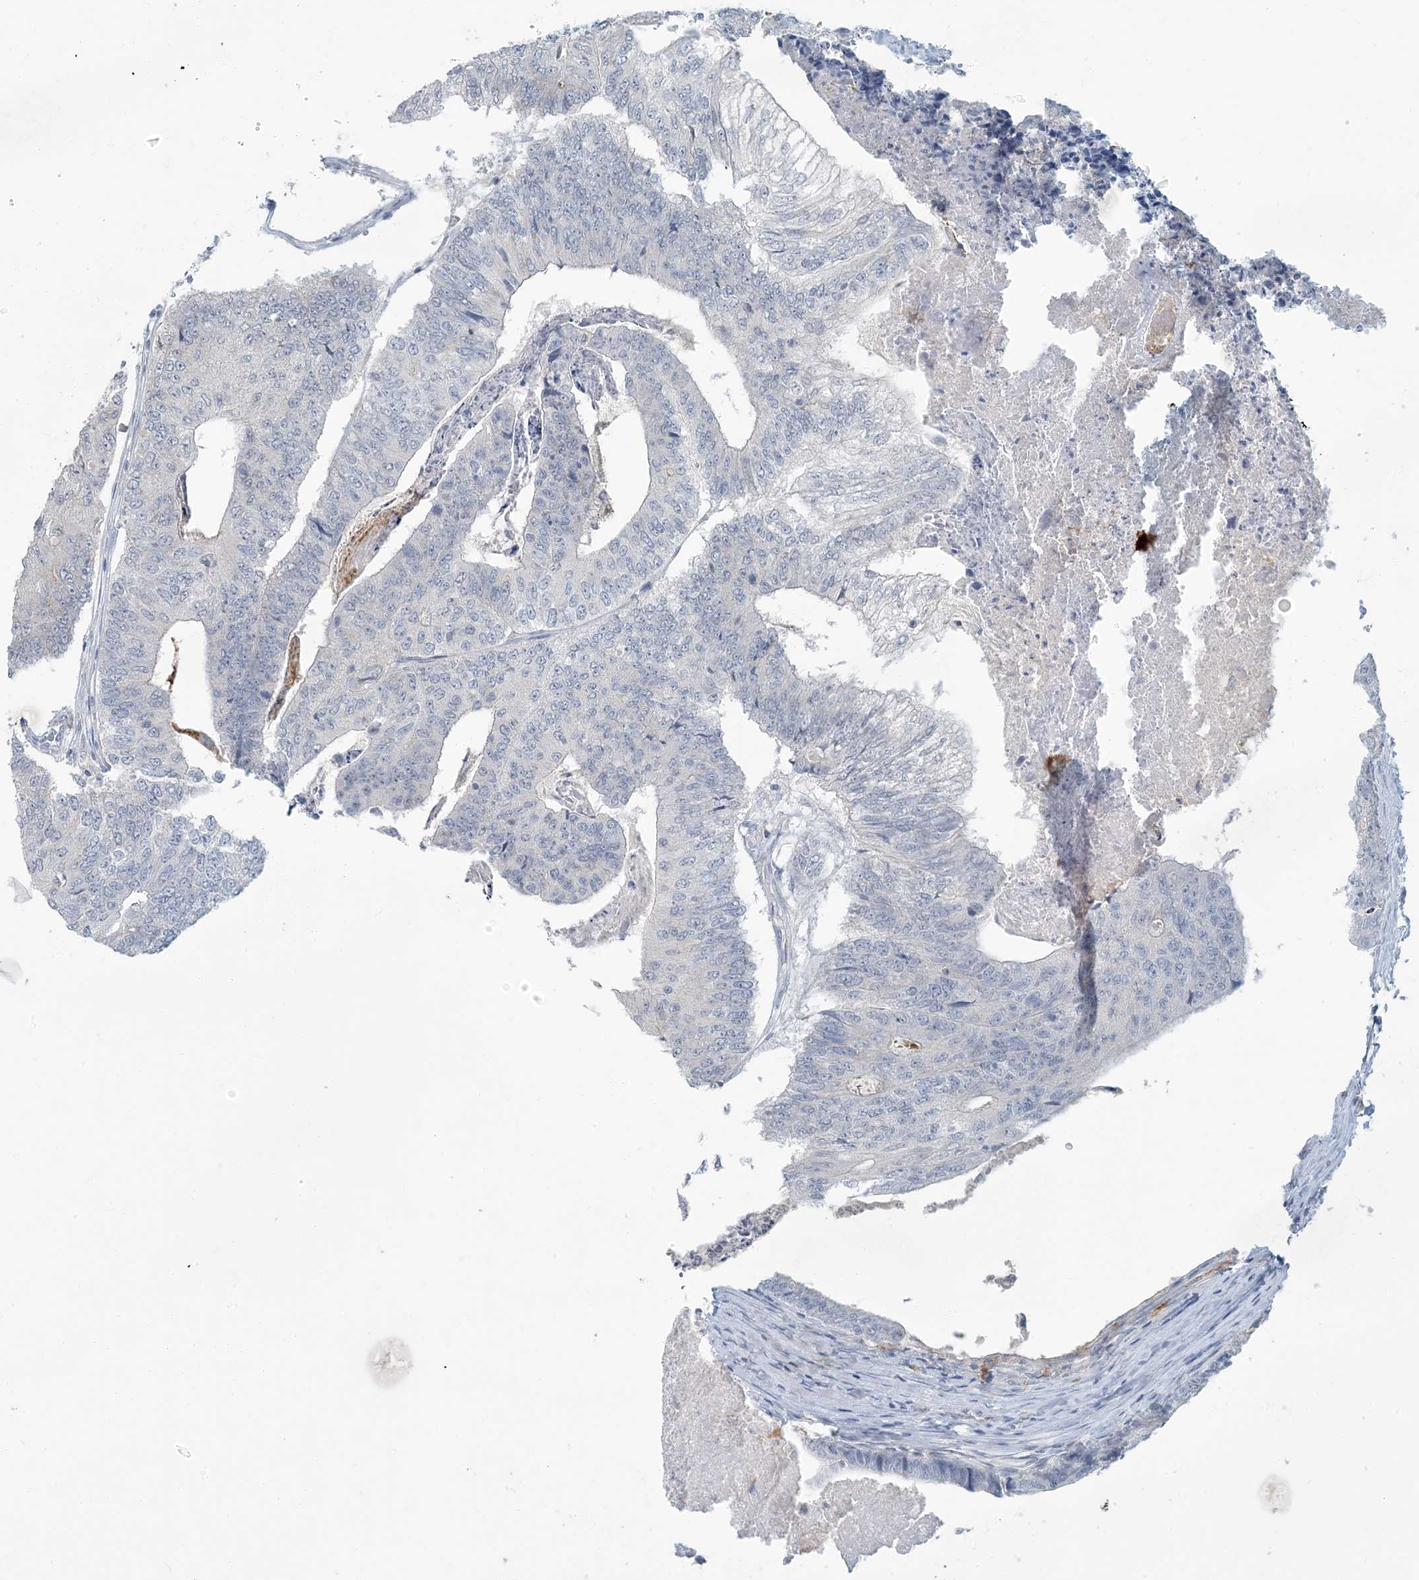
{"staining": {"intensity": "negative", "quantity": "none", "location": "none"}, "tissue": "colorectal cancer", "cell_type": "Tumor cells", "image_type": "cancer", "snomed": [{"axis": "morphology", "description": "Adenocarcinoma, NOS"}, {"axis": "topography", "description": "Colon"}], "caption": "Tumor cells are negative for protein expression in human colorectal cancer (adenocarcinoma).", "gene": "EPHA4", "patient": {"sex": "female", "age": 67}}